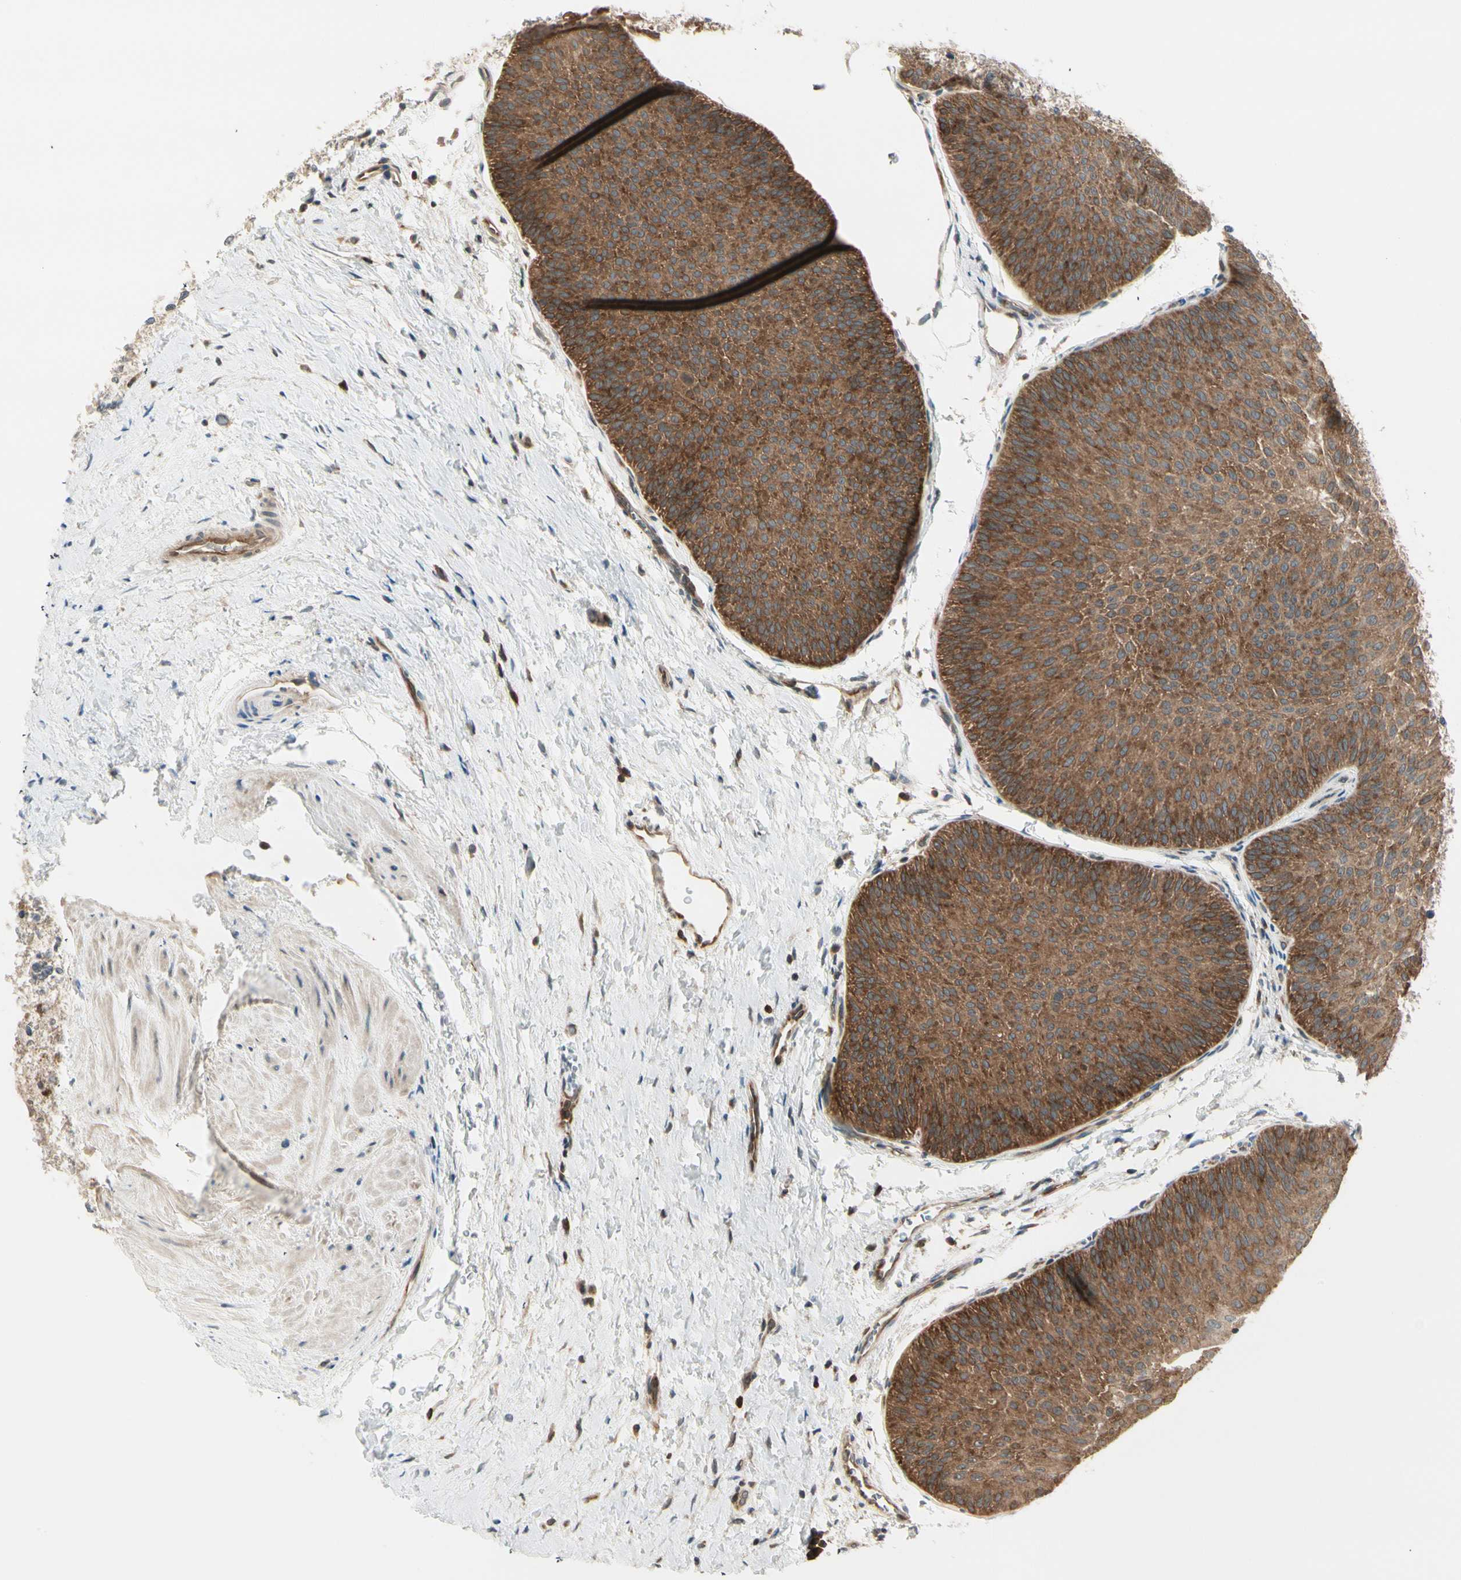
{"staining": {"intensity": "strong", "quantity": ">75%", "location": "cytoplasmic/membranous"}, "tissue": "urothelial cancer", "cell_type": "Tumor cells", "image_type": "cancer", "snomed": [{"axis": "morphology", "description": "Urothelial carcinoma, Low grade"}, {"axis": "topography", "description": "Urinary bladder"}], "caption": "The micrograph demonstrates staining of low-grade urothelial carcinoma, revealing strong cytoplasmic/membranous protein positivity (brown color) within tumor cells.", "gene": "OXSR1", "patient": {"sex": "female", "age": 60}}